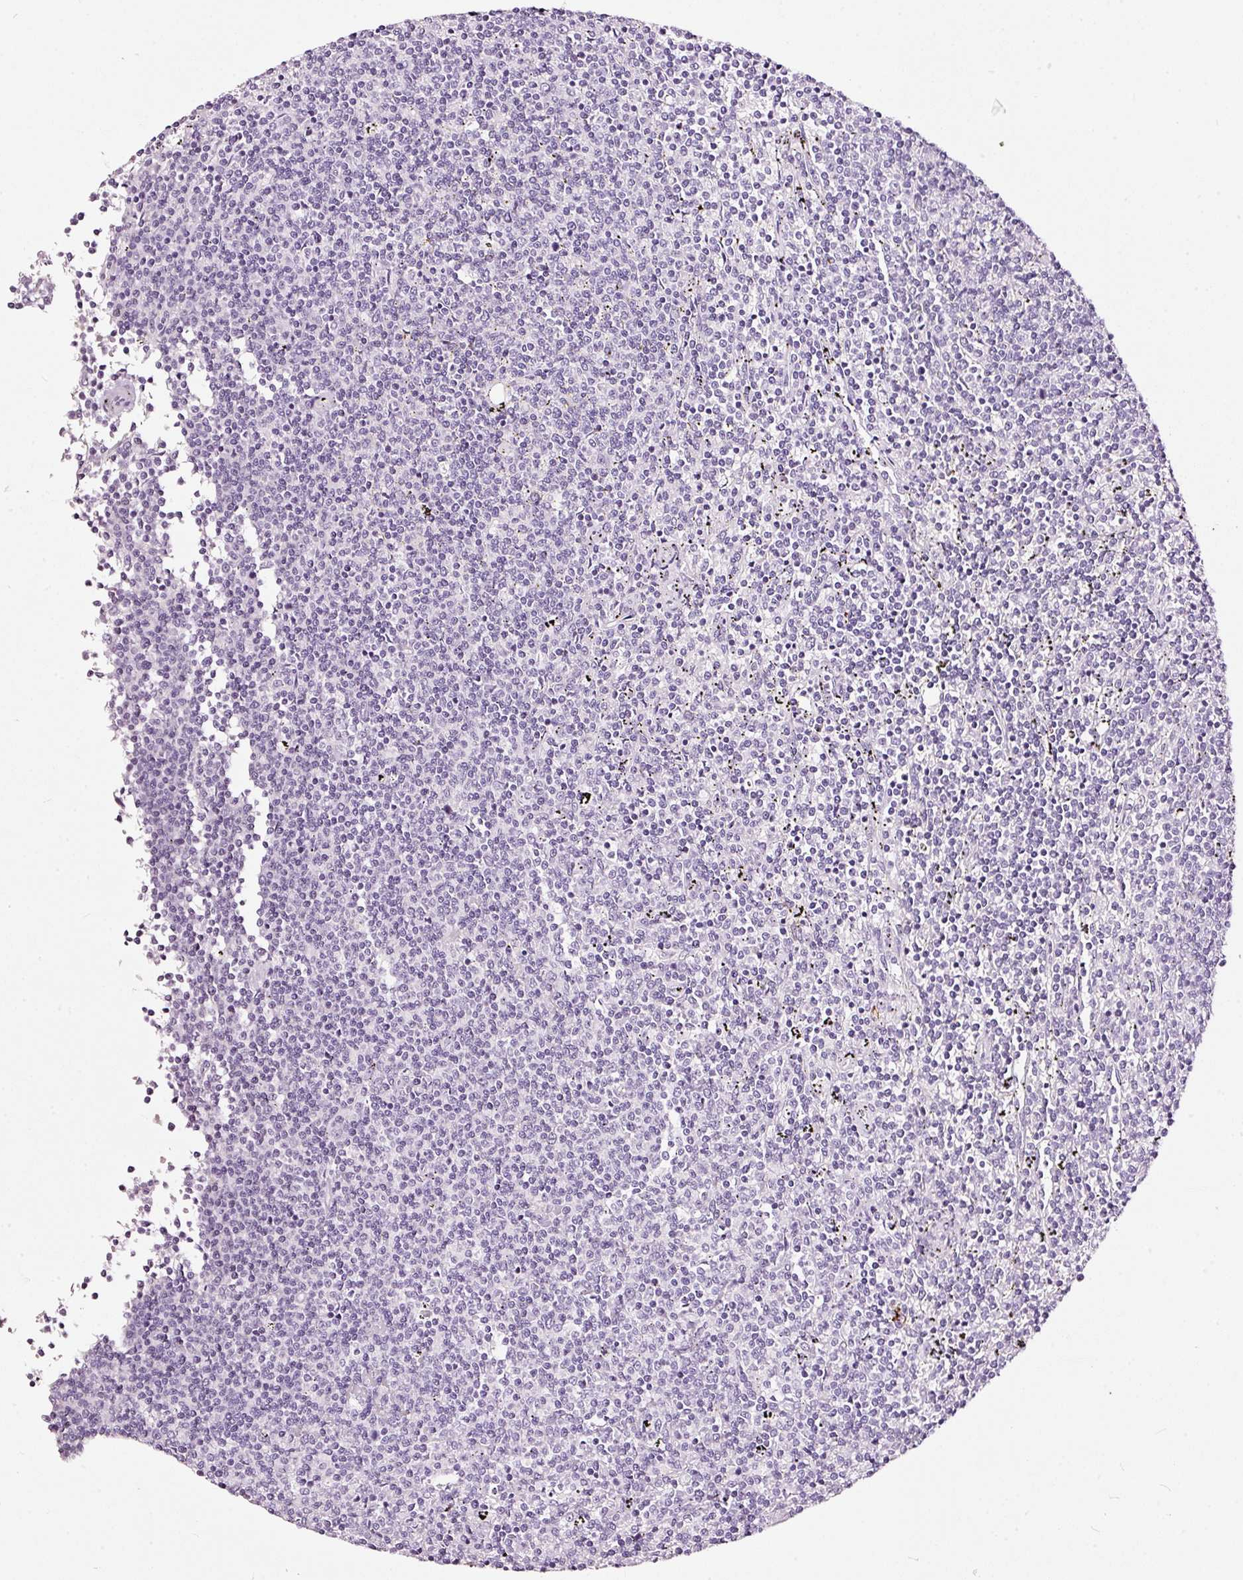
{"staining": {"intensity": "negative", "quantity": "none", "location": "none"}, "tissue": "lymphoma", "cell_type": "Tumor cells", "image_type": "cancer", "snomed": [{"axis": "morphology", "description": "Malignant lymphoma, non-Hodgkin's type, Low grade"}, {"axis": "topography", "description": "Spleen"}], "caption": "This is a photomicrograph of IHC staining of low-grade malignant lymphoma, non-Hodgkin's type, which shows no expression in tumor cells.", "gene": "LAMP3", "patient": {"sex": "female", "age": 50}}